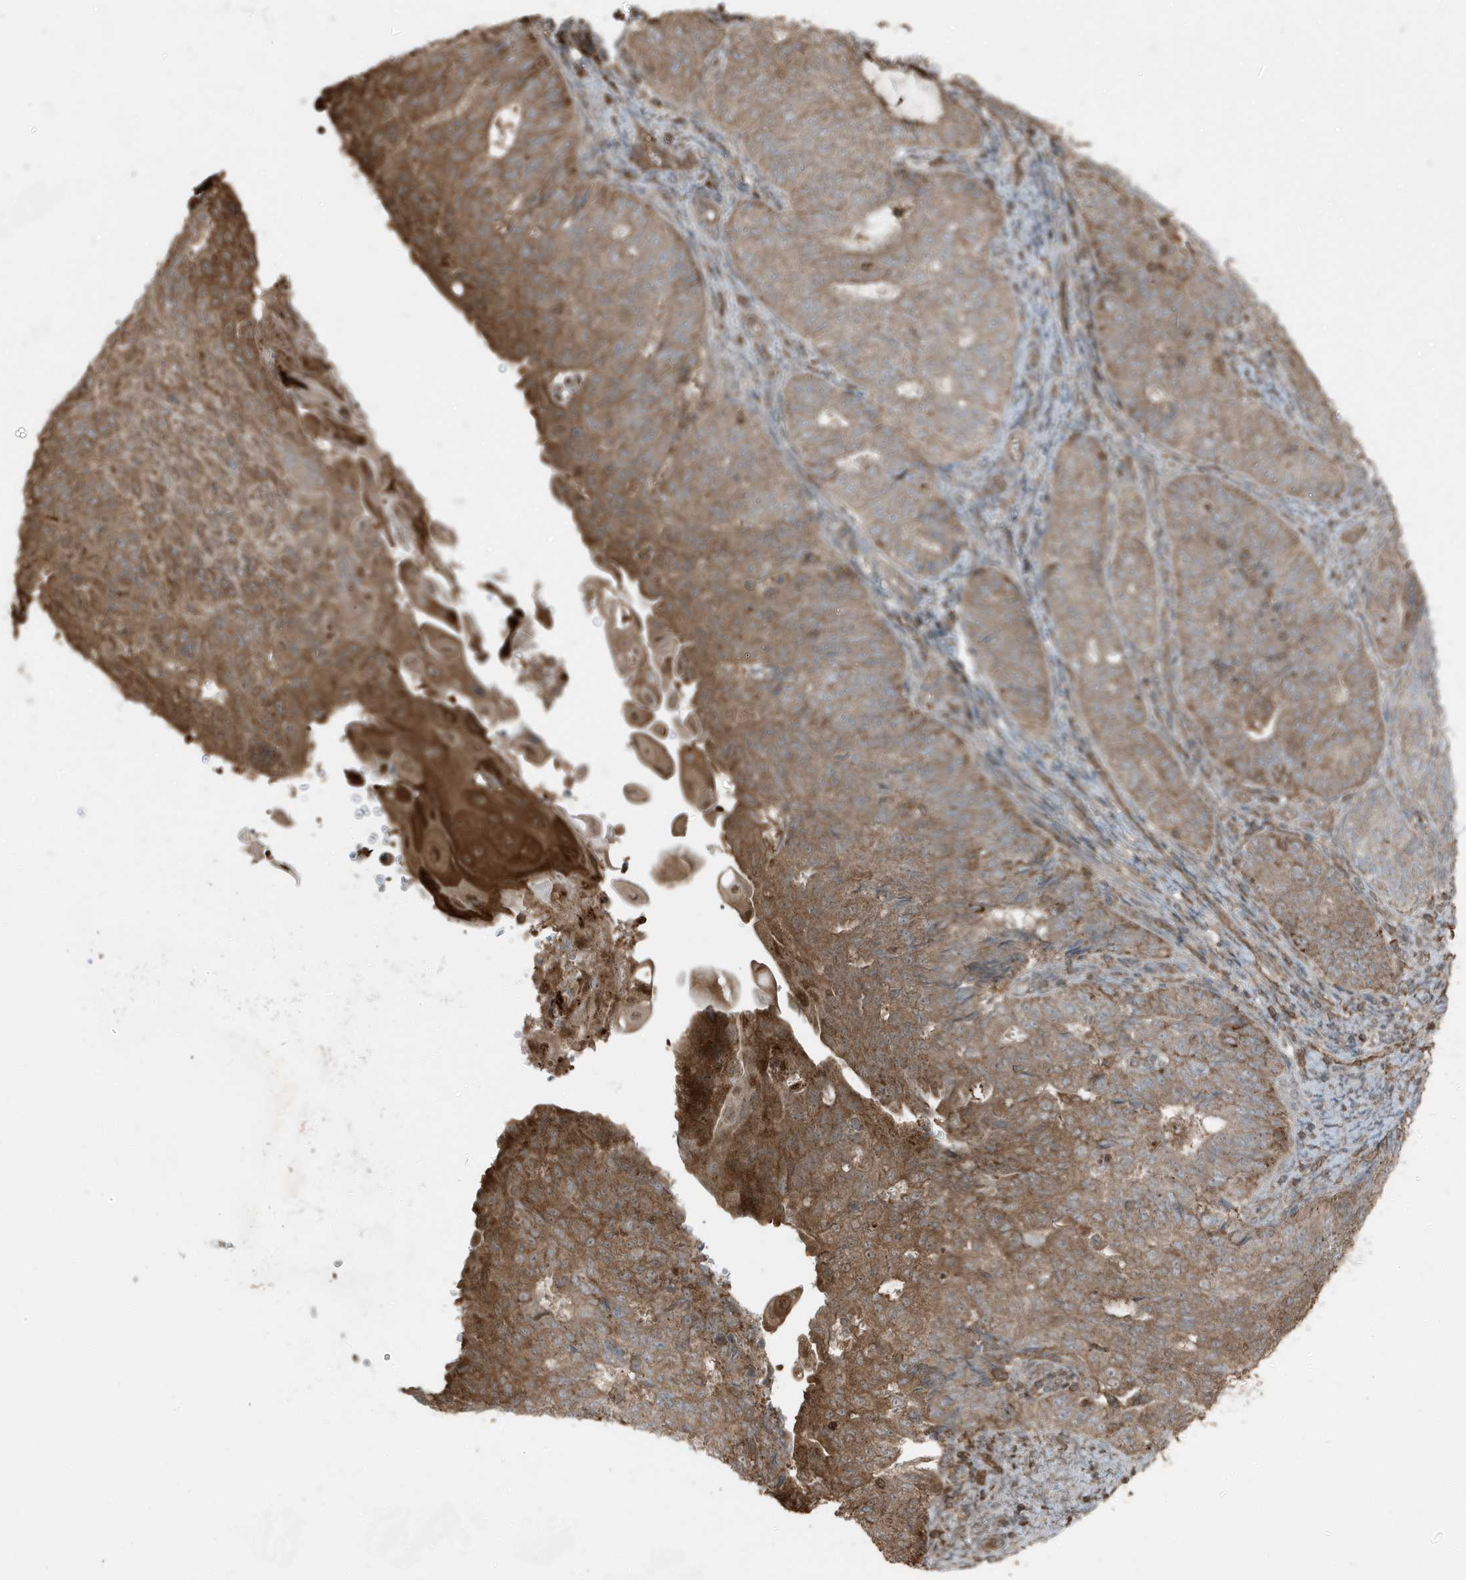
{"staining": {"intensity": "moderate", "quantity": ">75%", "location": "cytoplasmic/membranous"}, "tissue": "endometrial cancer", "cell_type": "Tumor cells", "image_type": "cancer", "snomed": [{"axis": "morphology", "description": "Adenocarcinoma, NOS"}, {"axis": "topography", "description": "Endometrium"}], "caption": "Adenocarcinoma (endometrial) tissue exhibits moderate cytoplasmic/membranous positivity in about >75% of tumor cells, visualized by immunohistochemistry.", "gene": "AZI2", "patient": {"sex": "female", "age": 32}}